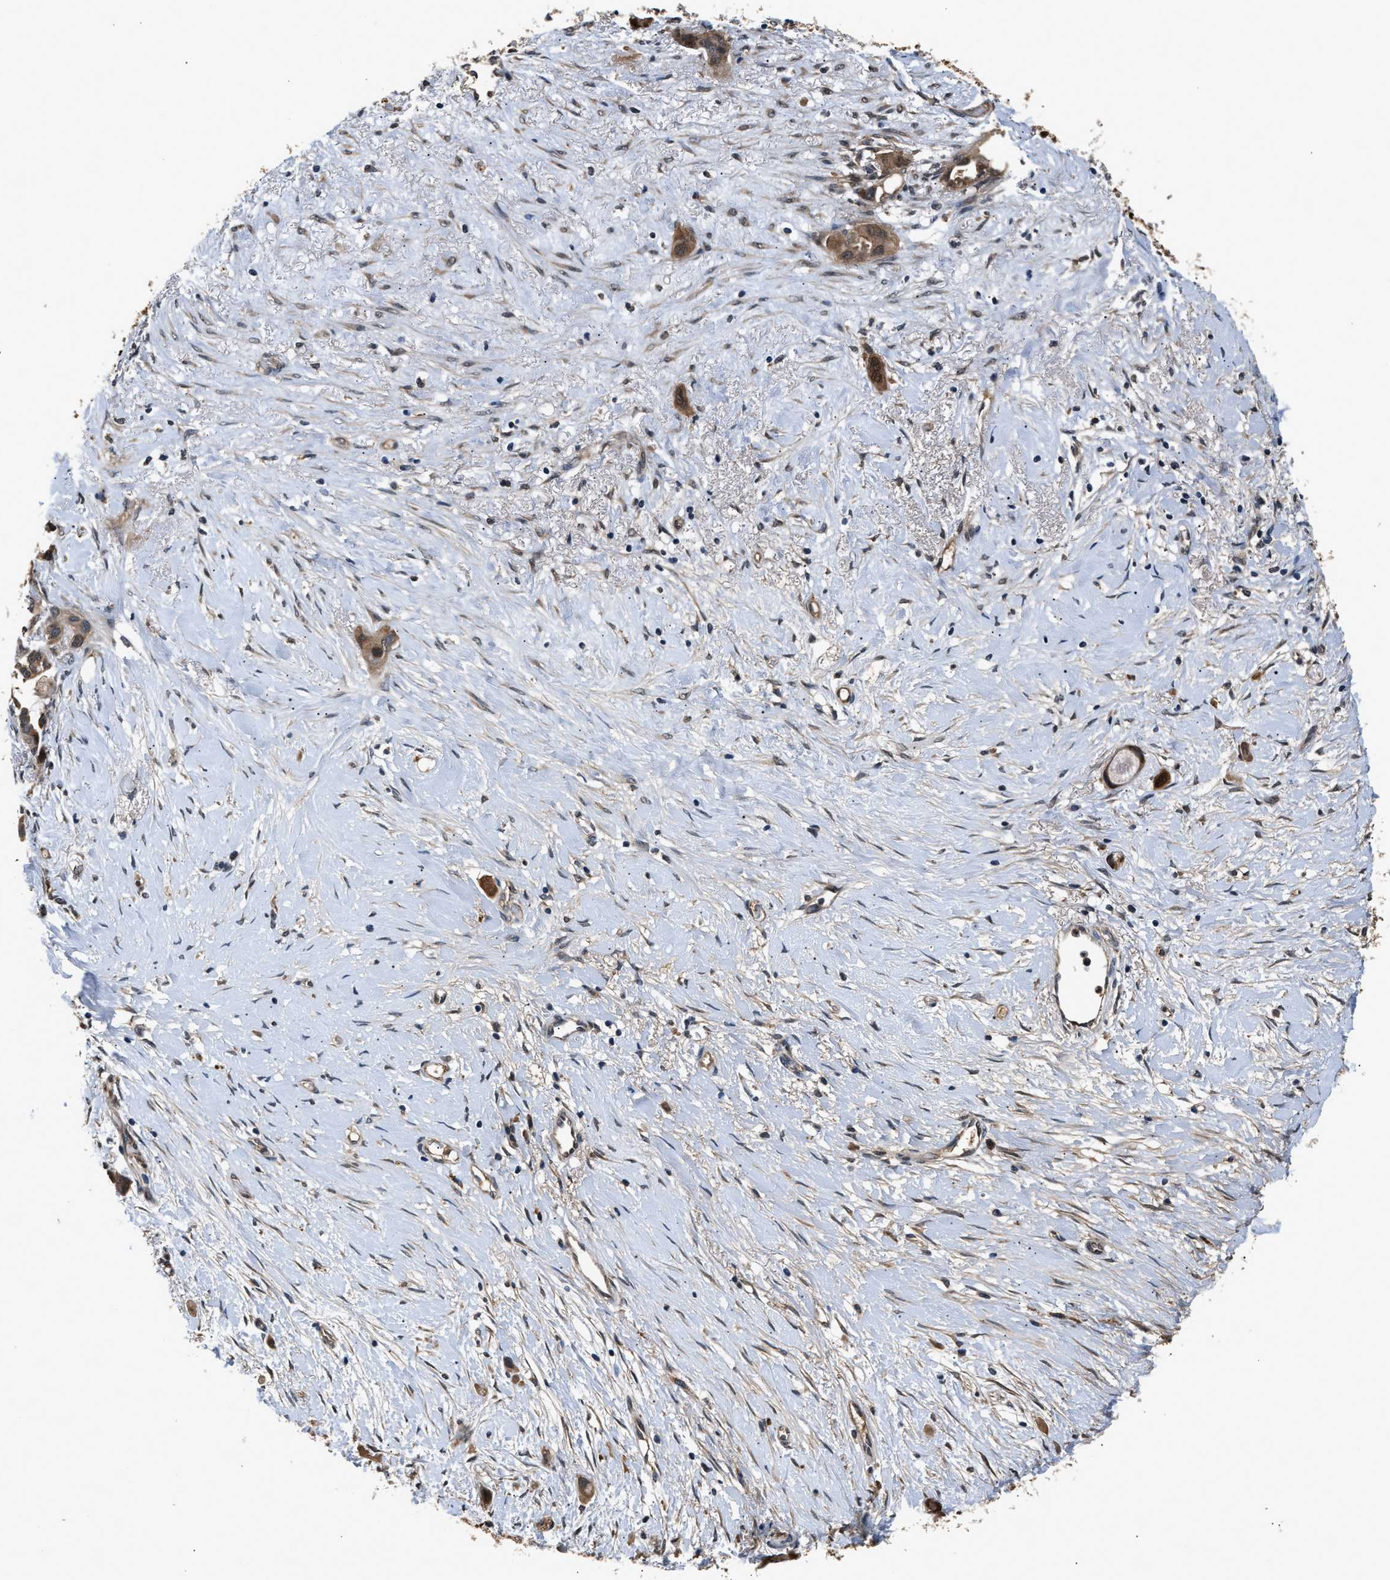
{"staining": {"intensity": "moderate", "quantity": ">75%", "location": "cytoplasmic/membranous,nuclear"}, "tissue": "liver cancer", "cell_type": "Tumor cells", "image_type": "cancer", "snomed": [{"axis": "morphology", "description": "Cholangiocarcinoma"}, {"axis": "topography", "description": "Liver"}], "caption": "Immunohistochemistry micrograph of human liver cancer (cholangiocarcinoma) stained for a protein (brown), which displays medium levels of moderate cytoplasmic/membranous and nuclear expression in about >75% of tumor cells.", "gene": "TP53I3", "patient": {"sex": "female", "age": 65}}